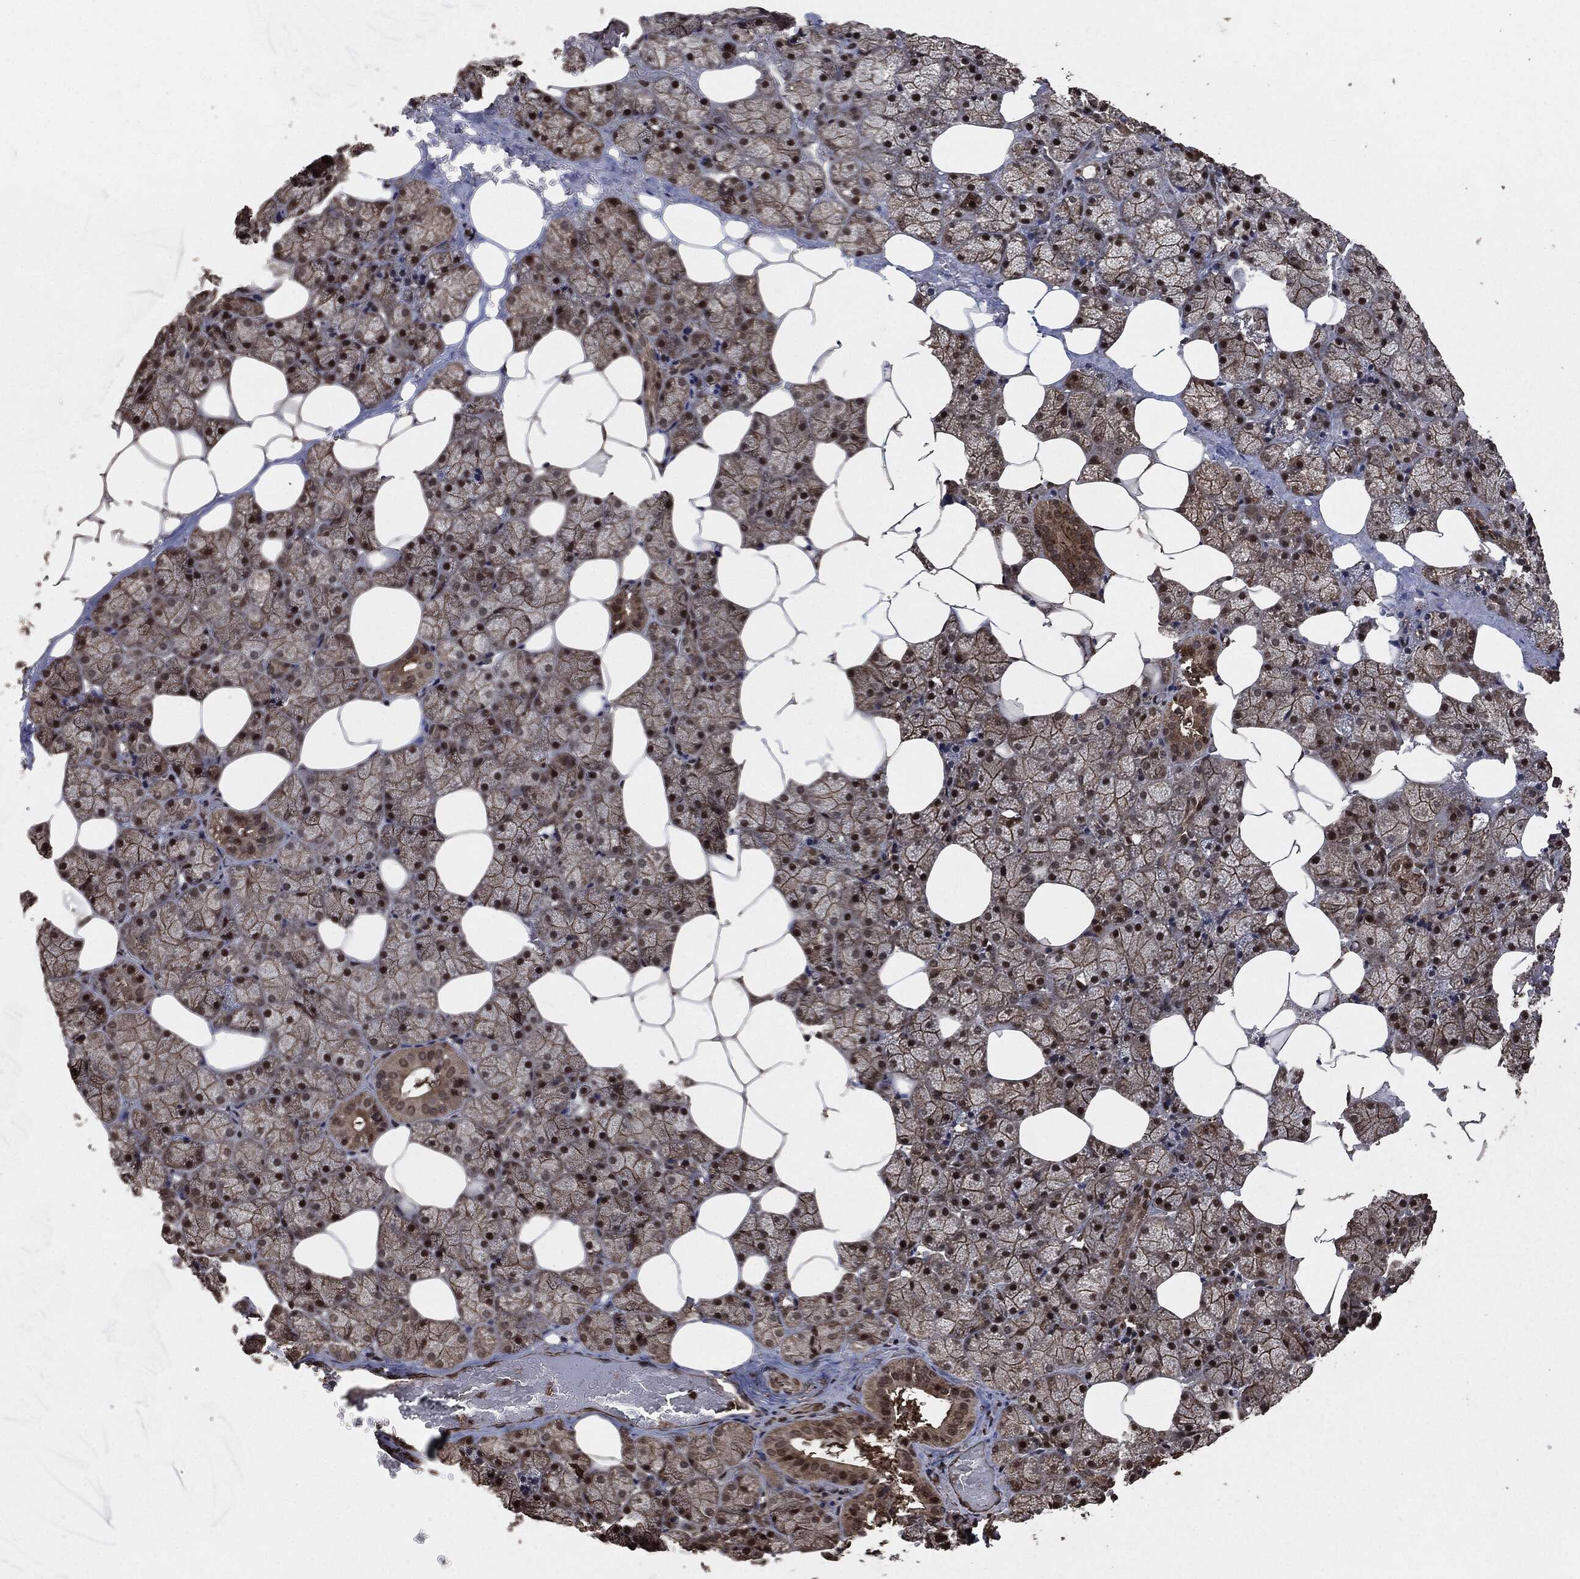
{"staining": {"intensity": "strong", "quantity": "25%-75%", "location": "cytoplasmic/membranous,nuclear"}, "tissue": "salivary gland", "cell_type": "Glandular cells", "image_type": "normal", "snomed": [{"axis": "morphology", "description": "Normal tissue, NOS"}, {"axis": "topography", "description": "Salivary gland"}], "caption": "This histopathology image demonstrates immunohistochemistry staining of unremarkable human salivary gland, with high strong cytoplasmic/membranous,nuclear staining in about 25%-75% of glandular cells.", "gene": "EGFR", "patient": {"sex": "male", "age": 38}}